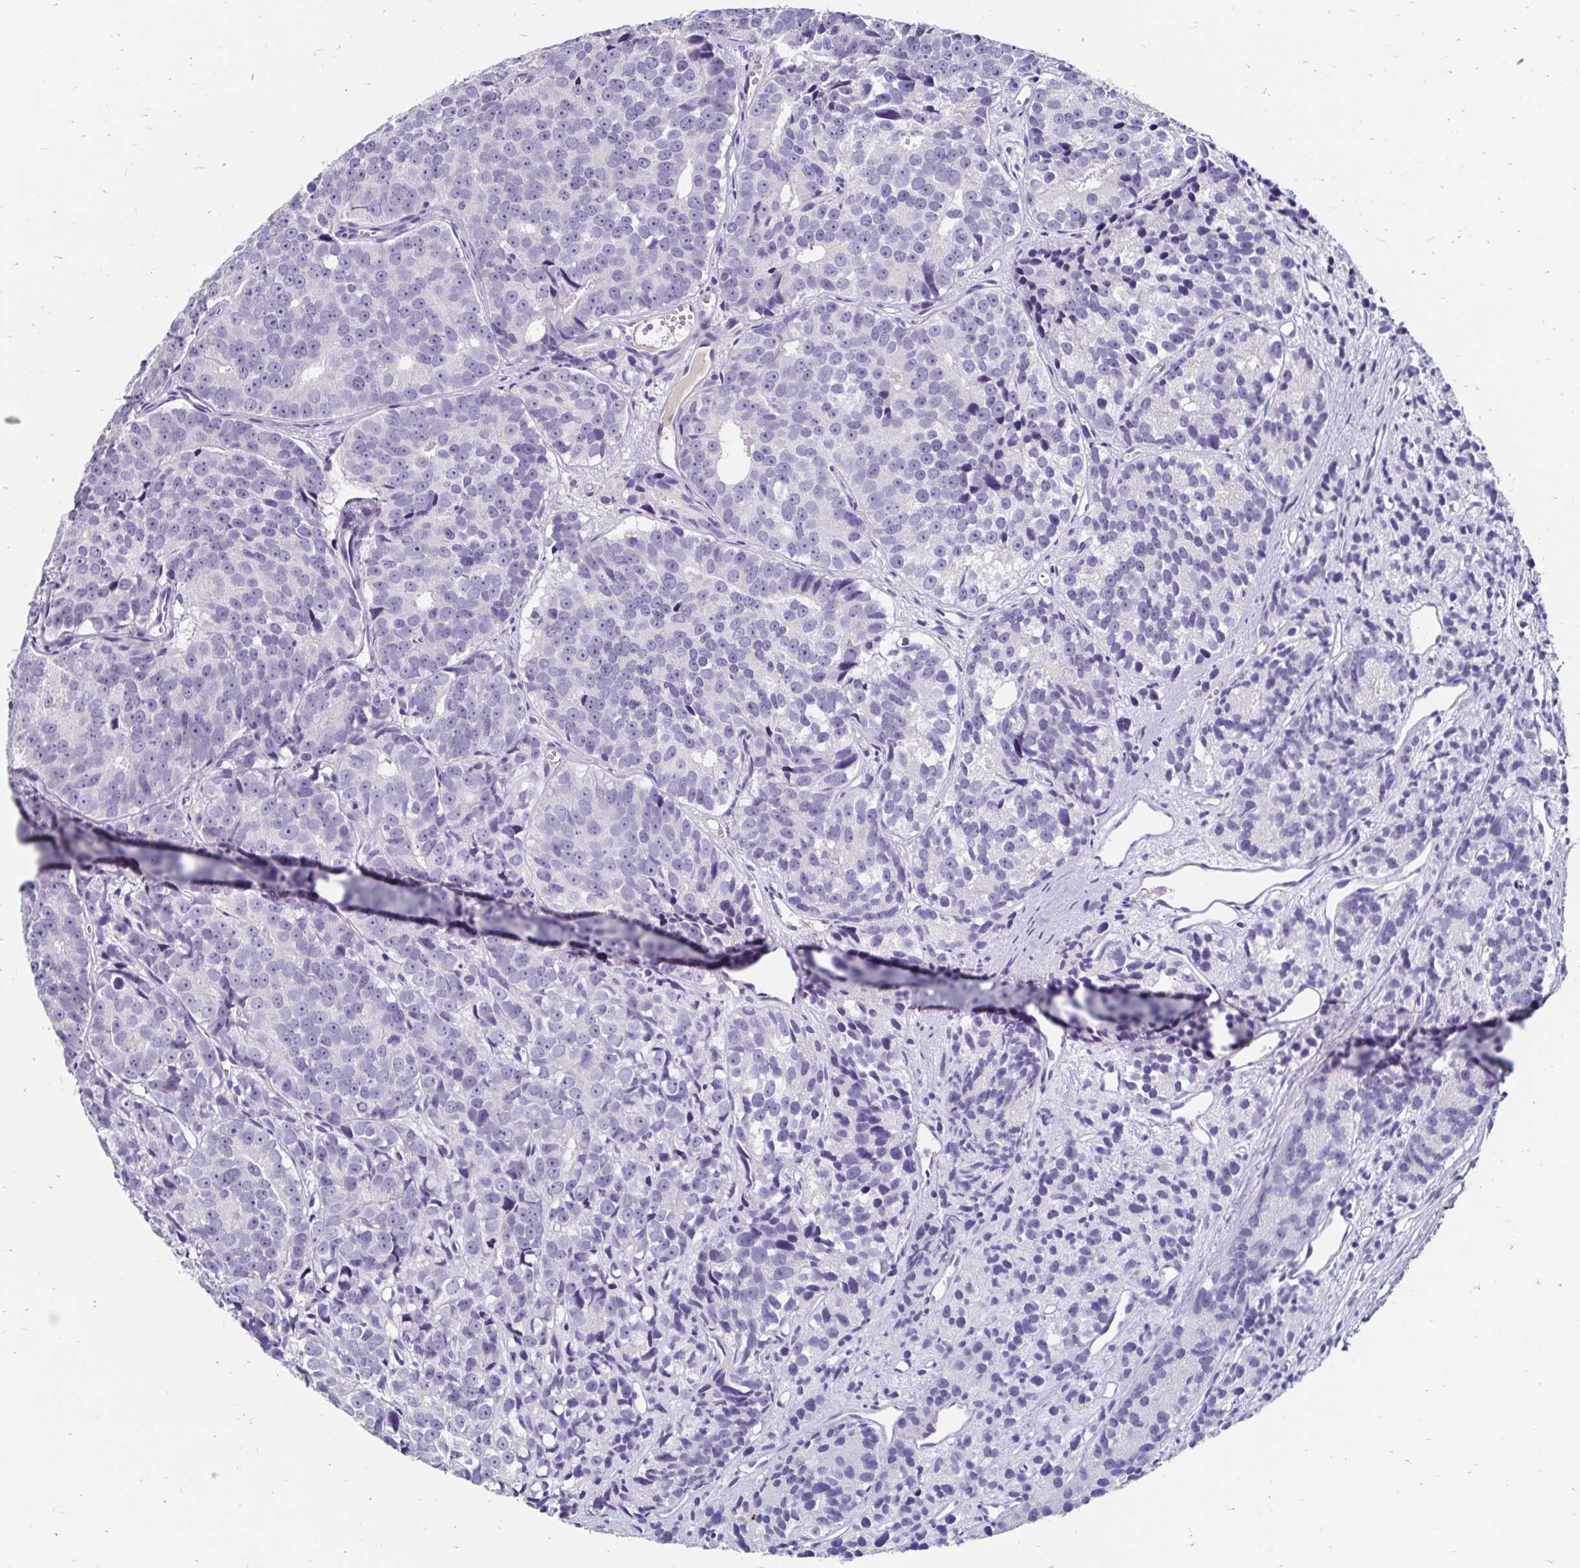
{"staining": {"intensity": "negative", "quantity": "none", "location": "none"}, "tissue": "prostate cancer", "cell_type": "Tumor cells", "image_type": "cancer", "snomed": [{"axis": "morphology", "description": "Adenocarcinoma, High grade"}, {"axis": "topography", "description": "Prostate"}], "caption": "Protein analysis of adenocarcinoma (high-grade) (prostate) displays no significant expression in tumor cells.", "gene": "SCG3", "patient": {"sex": "male", "age": 77}}